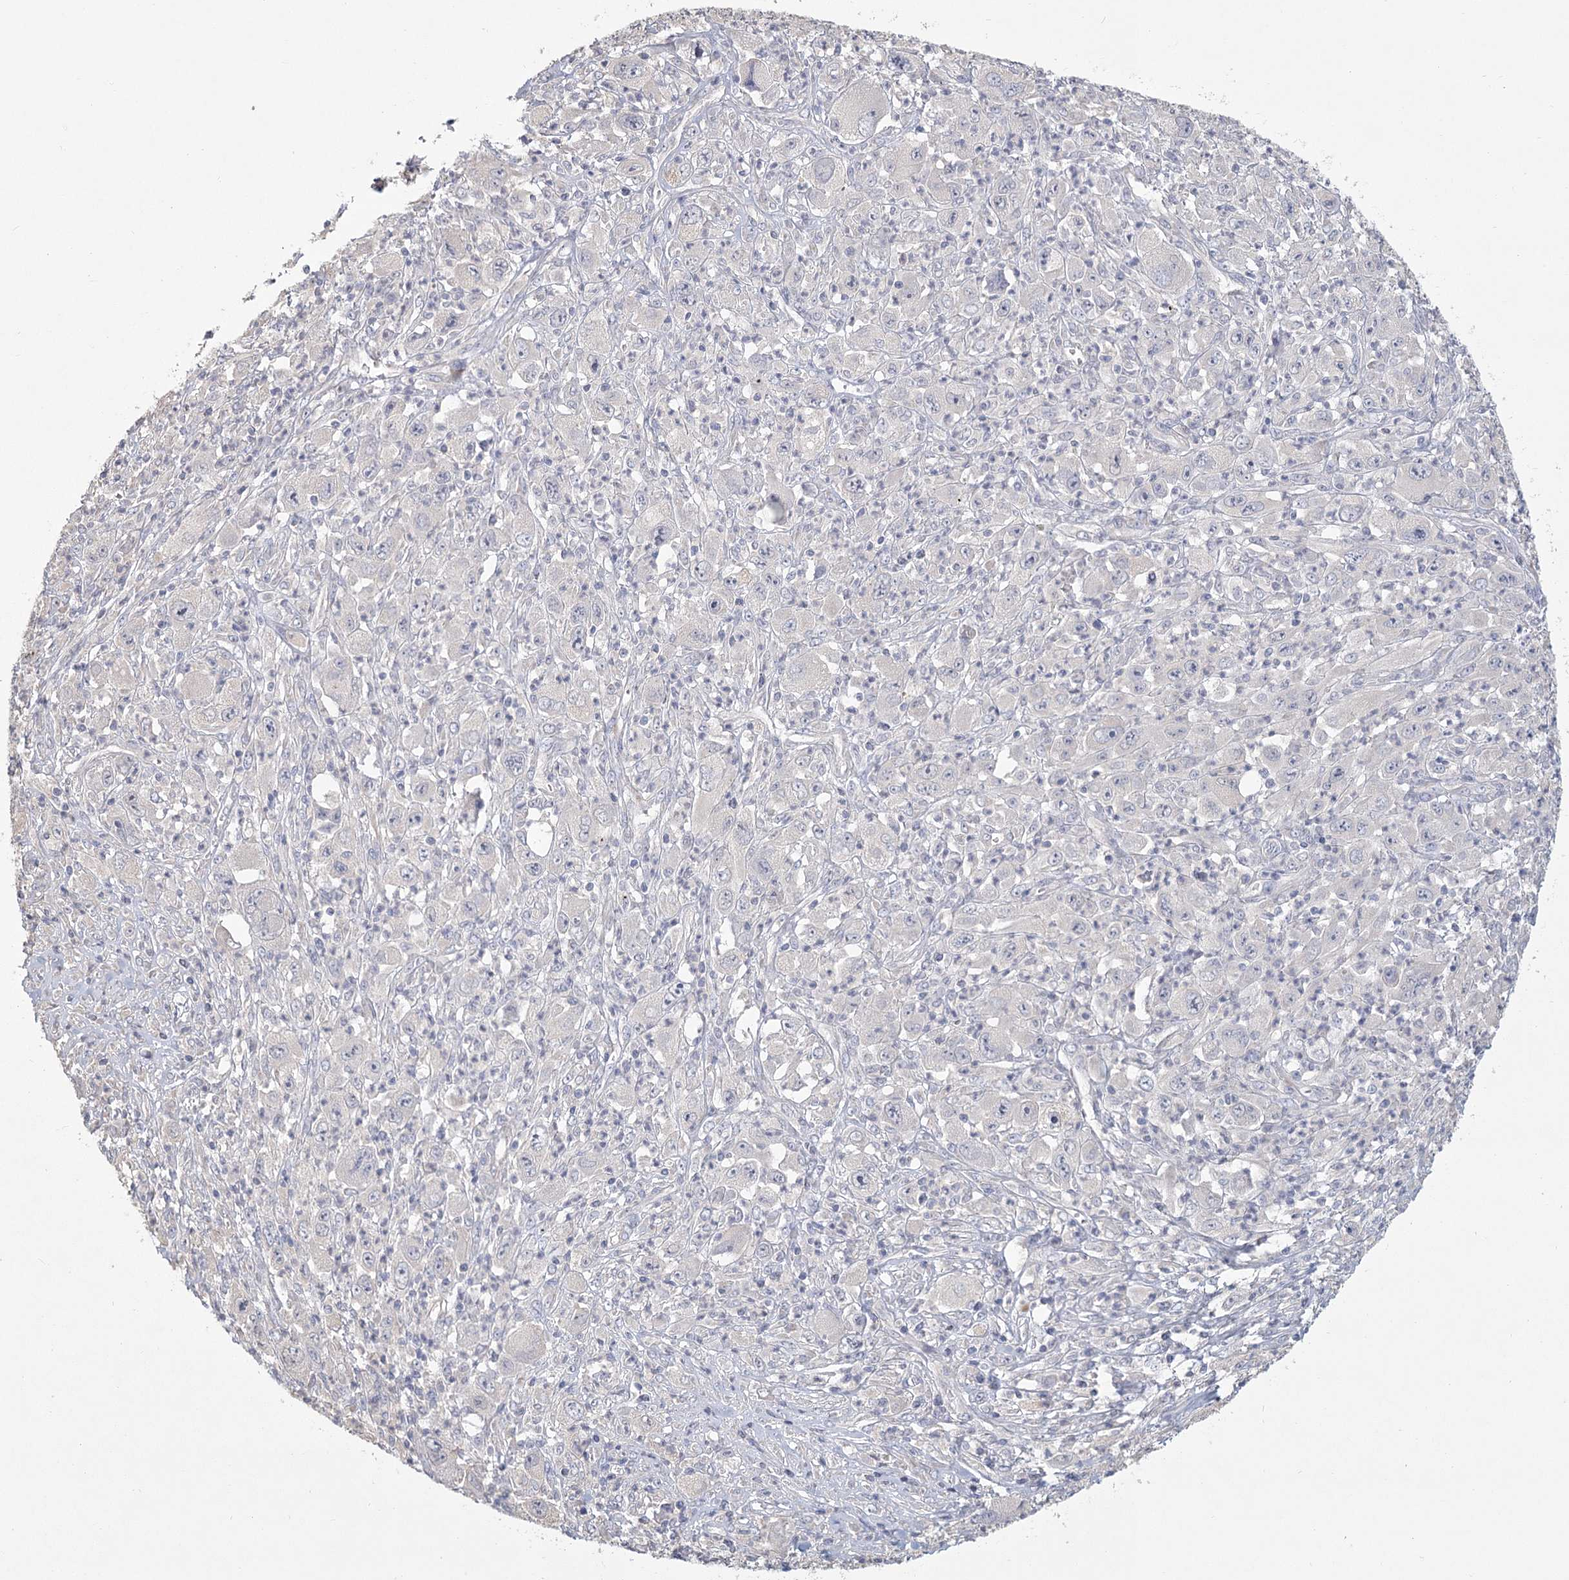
{"staining": {"intensity": "negative", "quantity": "none", "location": "none"}, "tissue": "melanoma", "cell_type": "Tumor cells", "image_type": "cancer", "snomed": [{"axis": "morphology", "description": "Malignant melanoma, Metastatic site"}, {"axis": "topography", "description": "Skin"}], "caption": "Tumor cells show no significant protein positivity in malignant melanoma (metastatic site).", "gene": "CNTLN", "patient": {"sex": "female", "age": 56}}